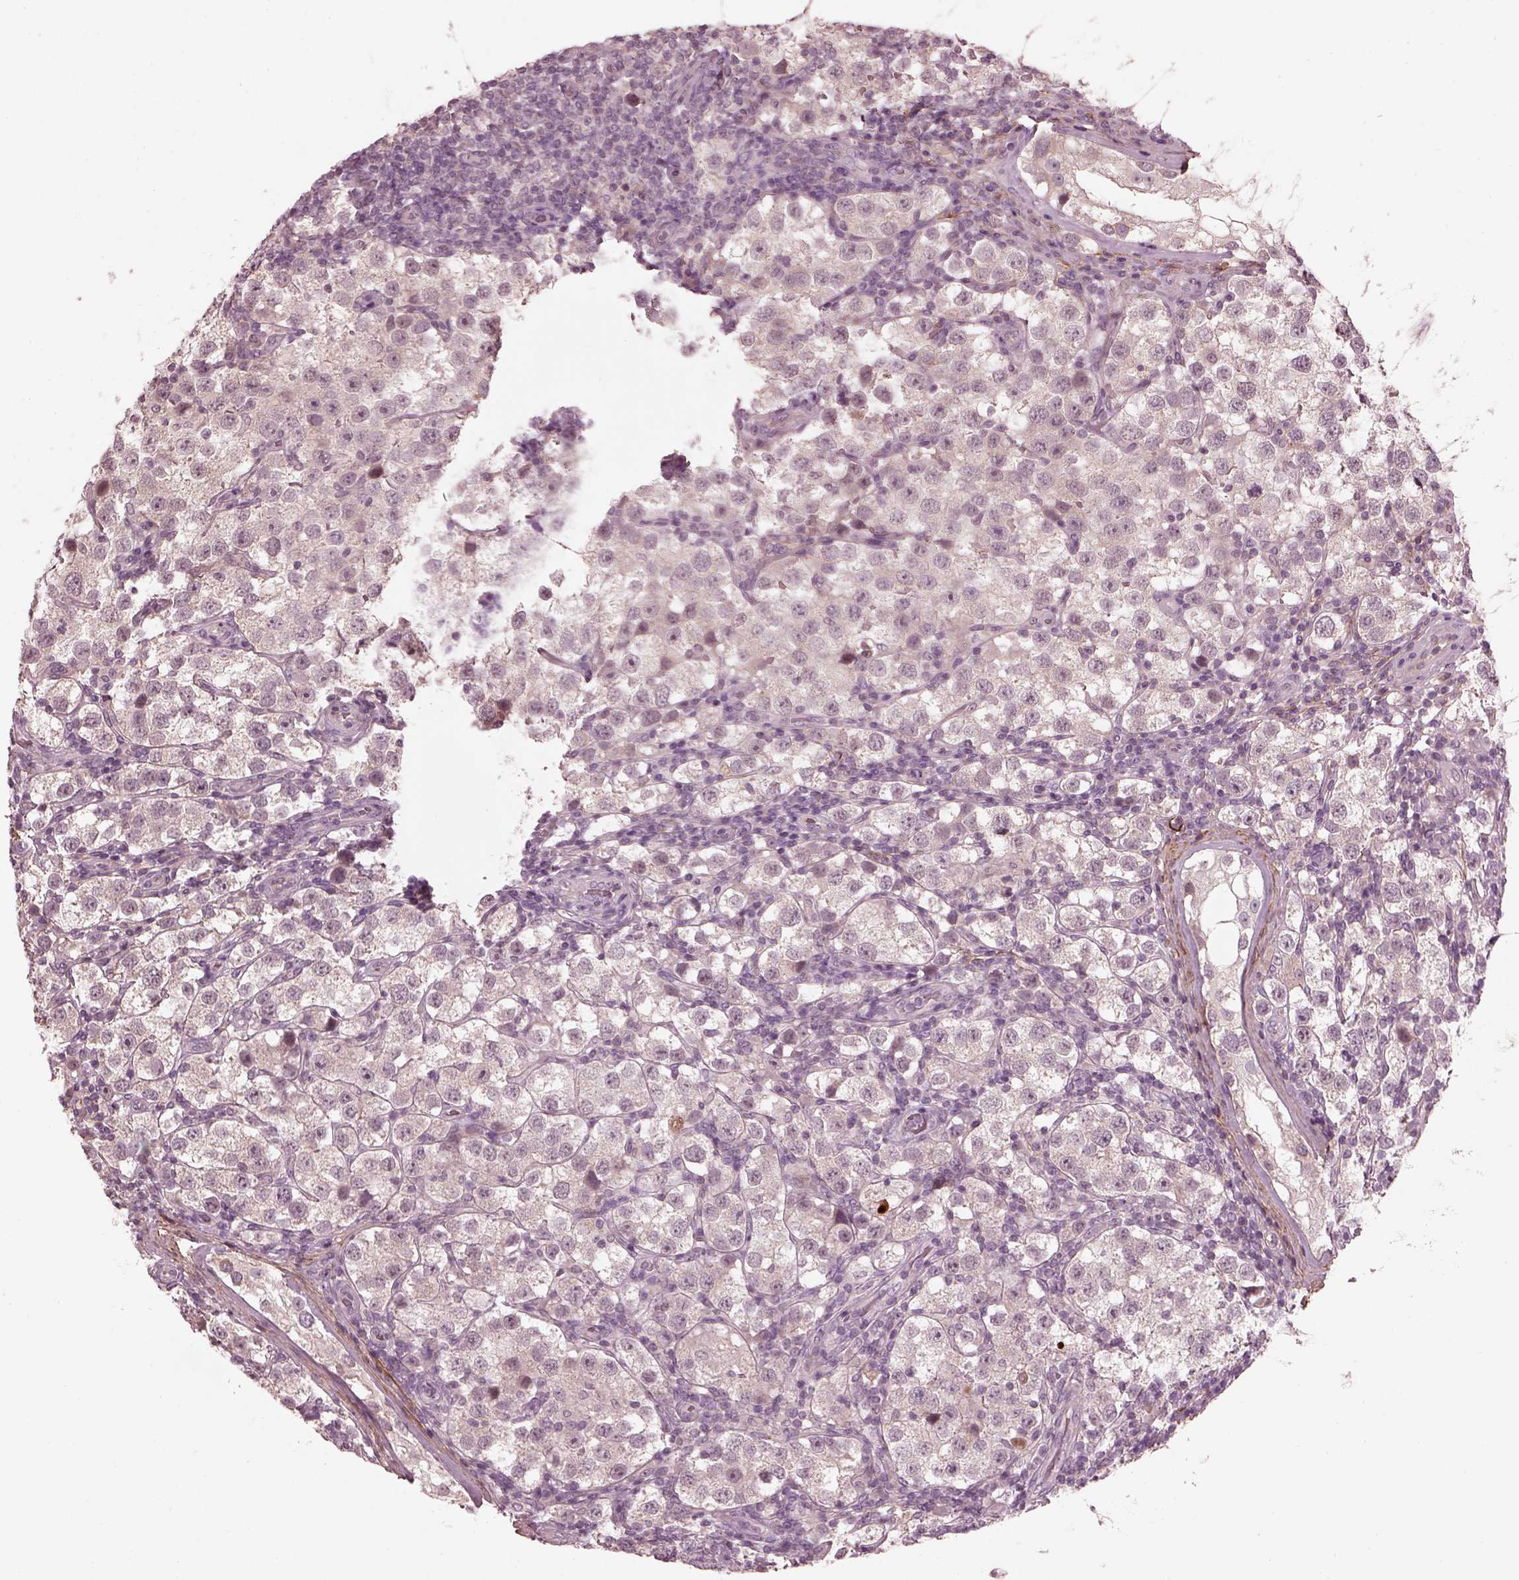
{"staining": {"intensity": "negative", "quantity": "none", "location": "none"}, "tissue": "testis cancer", "cell_type": "Tumor cells", "image_type": "cancer", "snomed": [{"axis": "morphology", "description": "Seminoma, NOS"}, {"axis": "topography", "description": "Testis"}], "caption": "A micrograph of human seminoma (testis) is negative for staining in tumor cells.", "gene": "EFEMP1", "patient": {"sex": "male", "age": 37}}